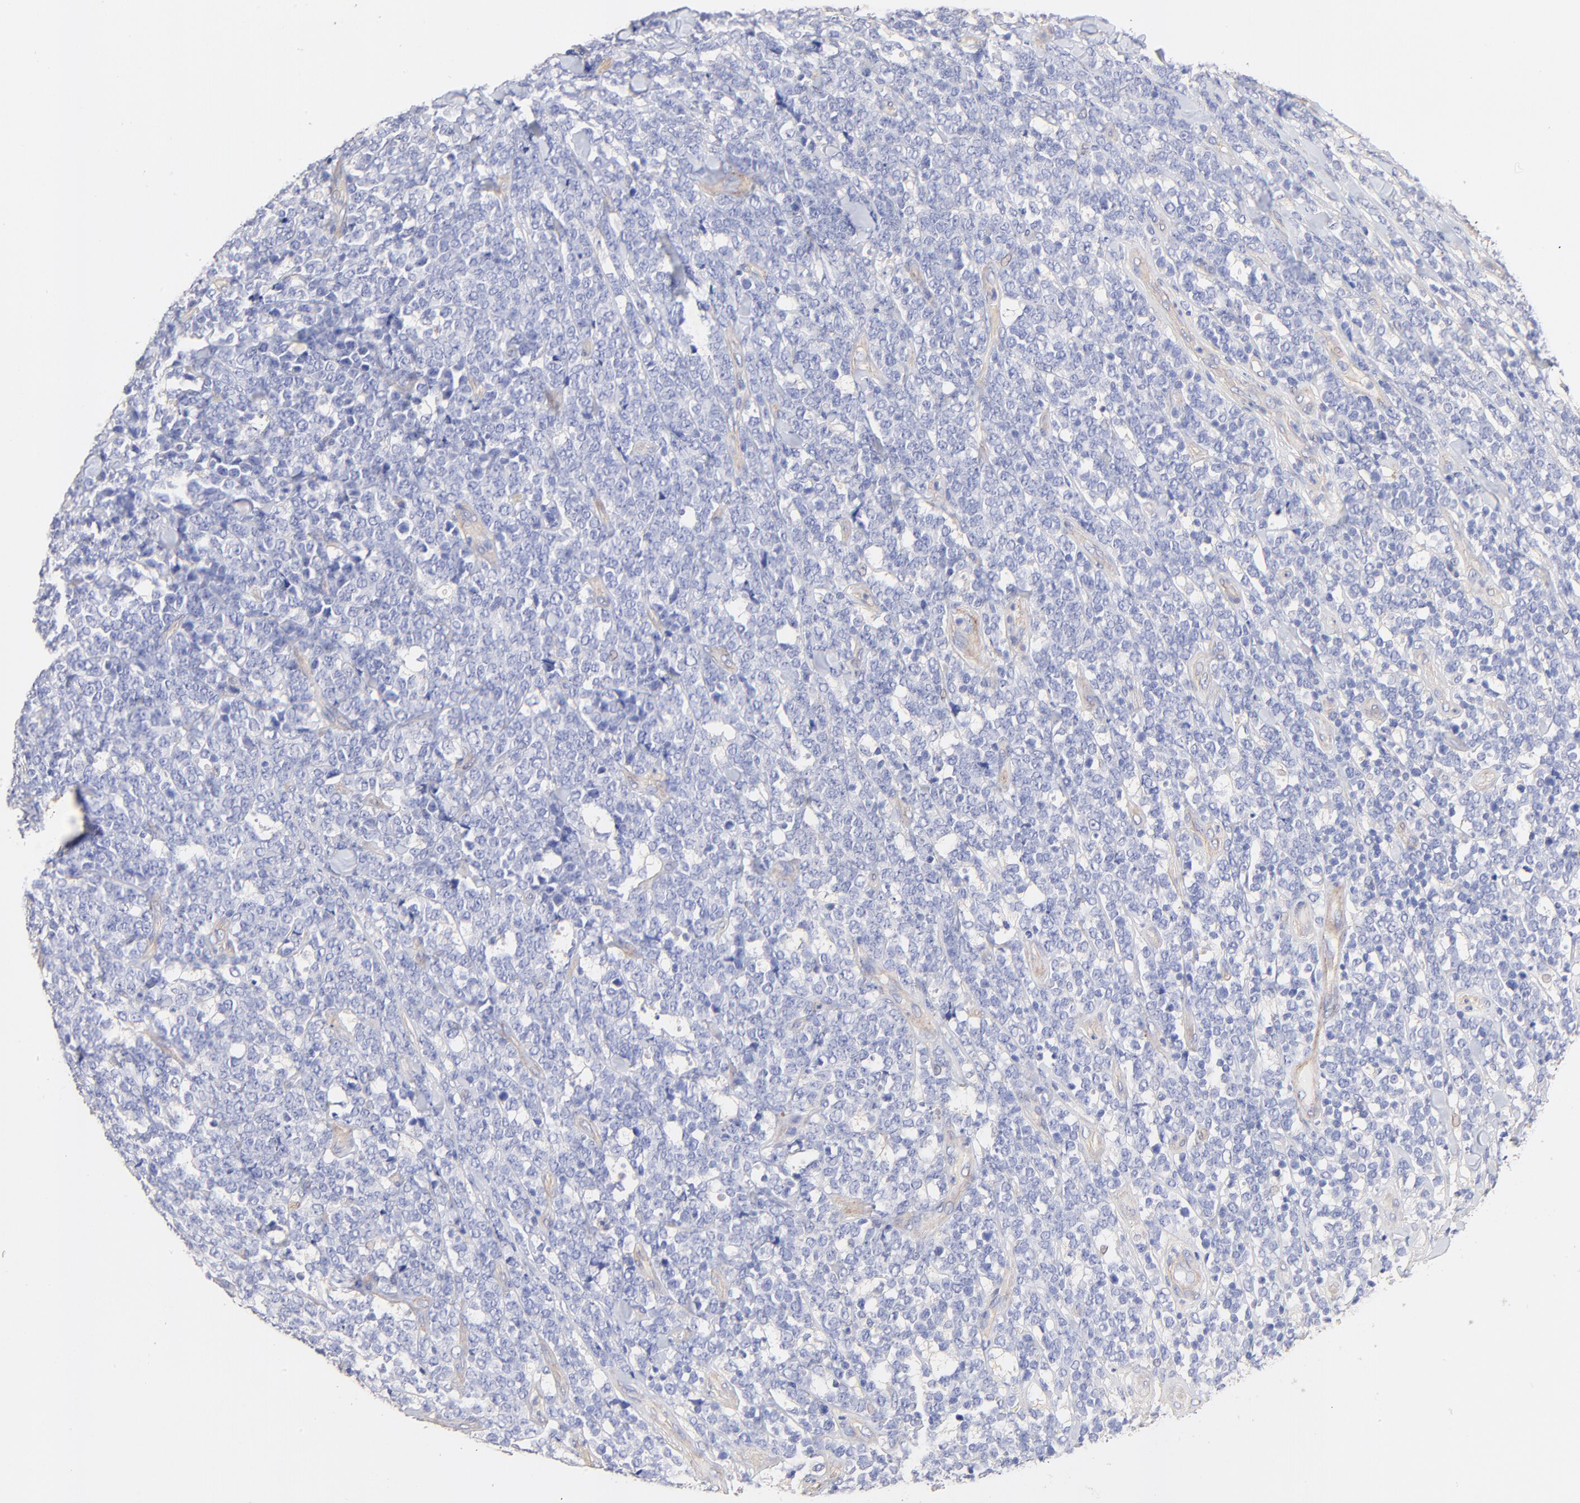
{"staining": {"intensity": "negative", "quantity": "none", "location": "none"}, "tissue": "lymphoma", "cell_type": "Tumor cells", "image_type": "cancer", "snomed": [{"axis": "morphology", "description": "Malignant lymphoma, non-Hodgkin's type, High grade"}, {"axis": "topography", "description": "Small intestine"}, {"axis": "topography", "description": "Colon"}], "caption": "High magnification brightfield microscopy of high-grade malignant lymphoma, non-Hodgkin's type stained with DAB (brown) and counterstained with hematoxylin (blue): tumor cells show no significant staining. (DAB (3,3'-diaminobenzidine) IHC, high magnification).", "gene": "ACTRT1", "patient": {"sex": "male", "age": 8}}